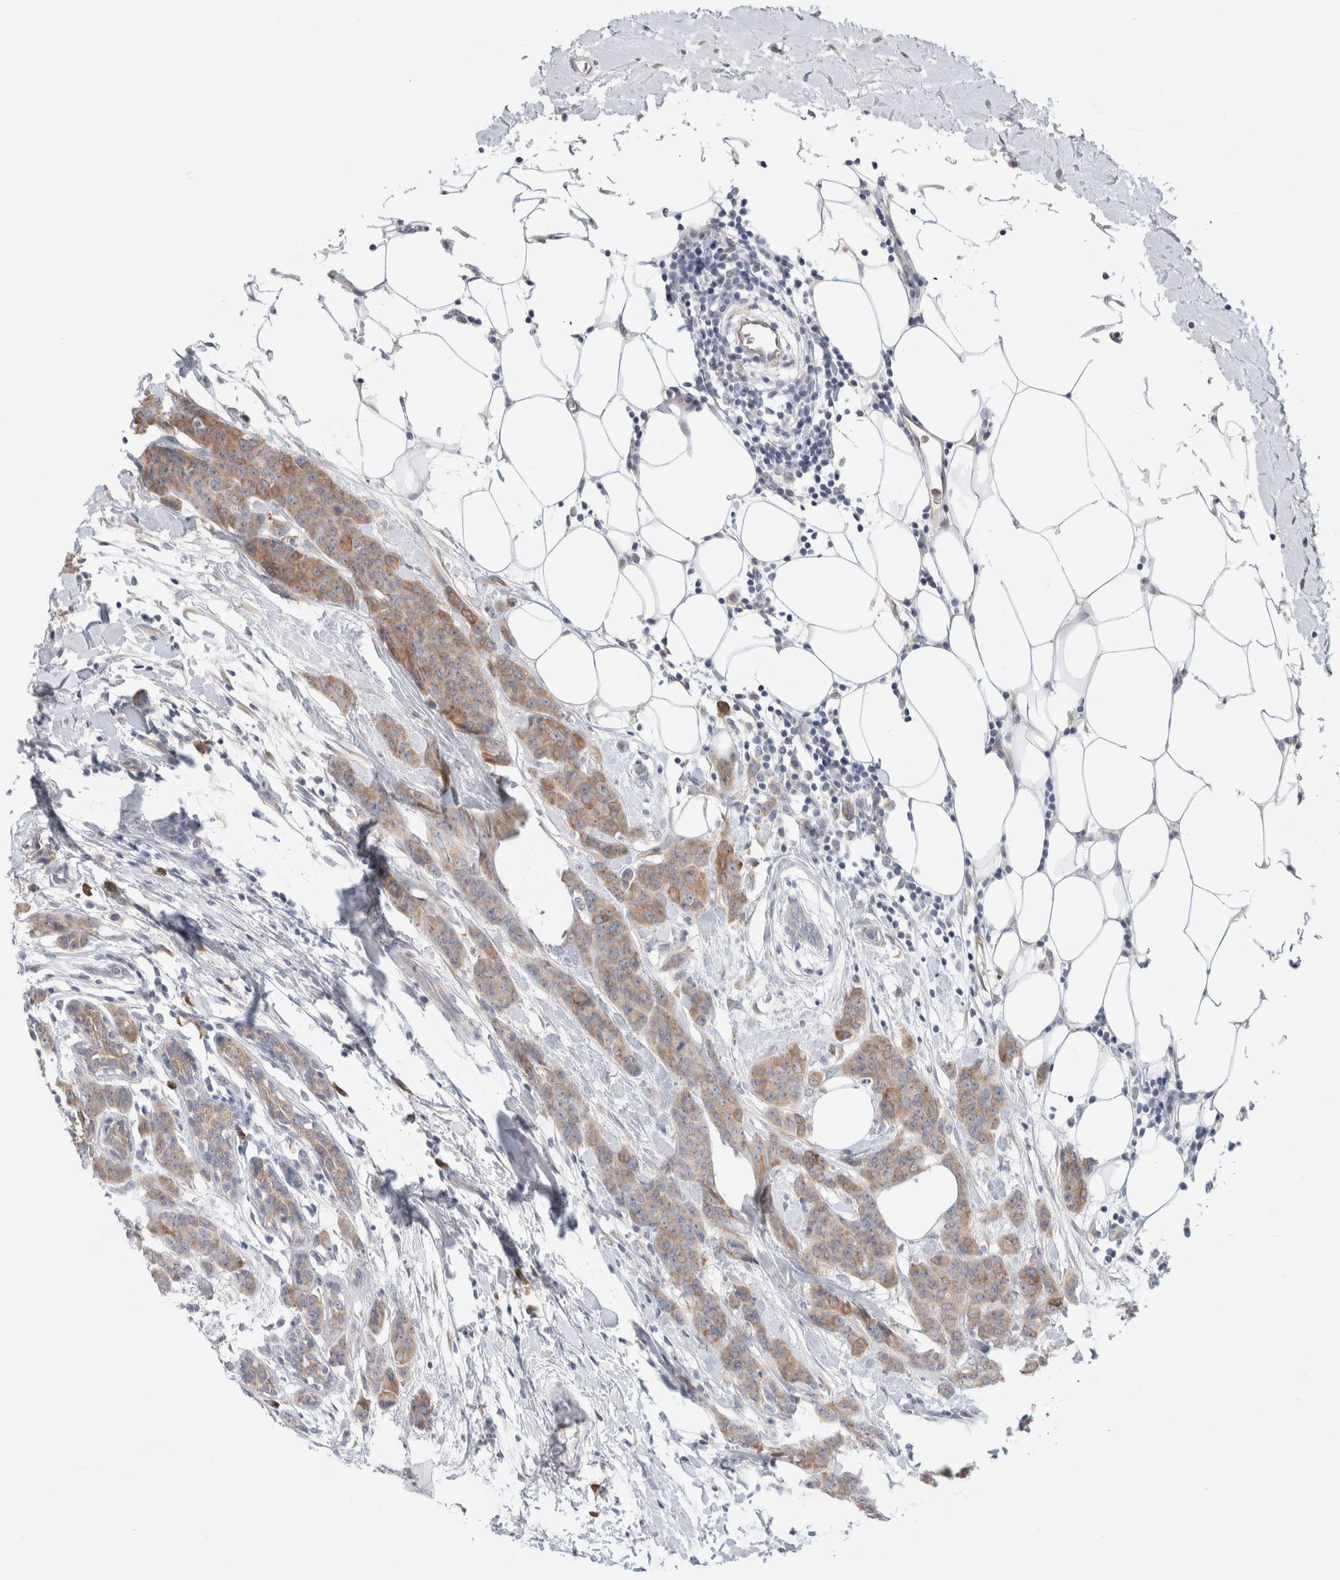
{"staining": {"intensity": "weak", "quantity": ">75%", "location": "cytoplasmic/membranous"}, "tissue": "breast cancer", "cell_type": "Tumor cells", "image_type": "cancer", "snomed": [{"axis": "morphology", "description": "Normal tissue, NOS"}, {"axis": "morphology", "description": "Duct carcinoma"}, {"axis": "topography", "description": "Breast"}], "caption": "A low amount of weak cytoplasmic/membranous staining is present in about >75% of tumor cells in breast intraductal carcinoma tissue.", "gene": "RUSF1", "patient": {"sex": "female", "age": 40}}